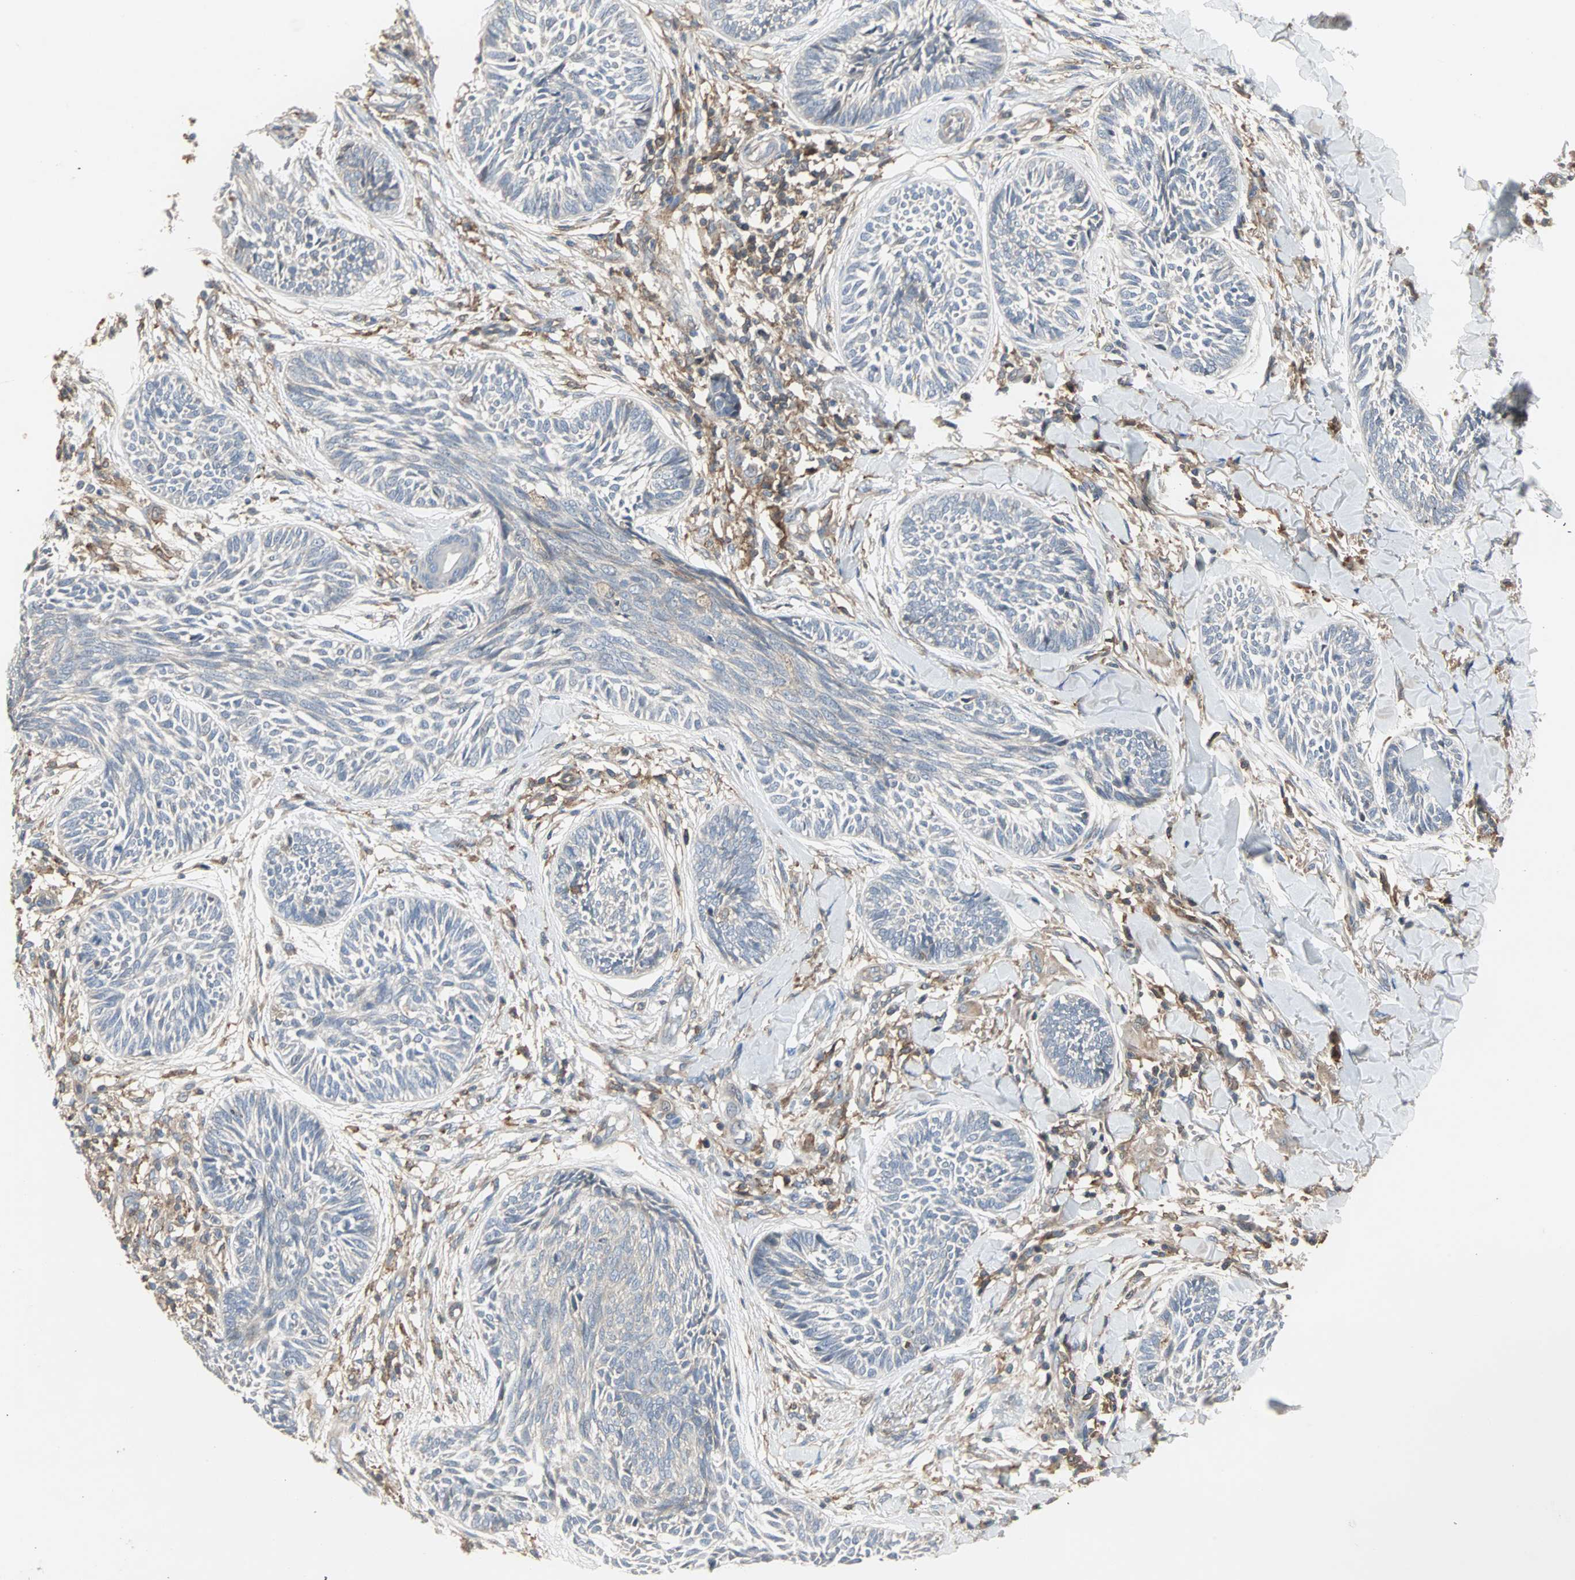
{"staining": {"intensity": "weak", "quantity": "25%-75%", "location": "cytoplasmic/membranous"}, "tissue": "skin cancer", "cell_type": "Tumor cells", "image_type": "cancer", "snomed": [{"axis": "morphology", "description": "Papilloma, NOS"}, {"axis": "morphology", "description": "Basal cell carcinoma"}, {"axis": "topography", "description": "Skin"}], "caption": "Skin basal cell carcinoma stained with a brown dye exhibits weak cytoplasmic/membranous positive positivity in about 25%-75% of tumor cells.", "gene": "GNAI2", "patient": {"sex": "male", "age": 87}}